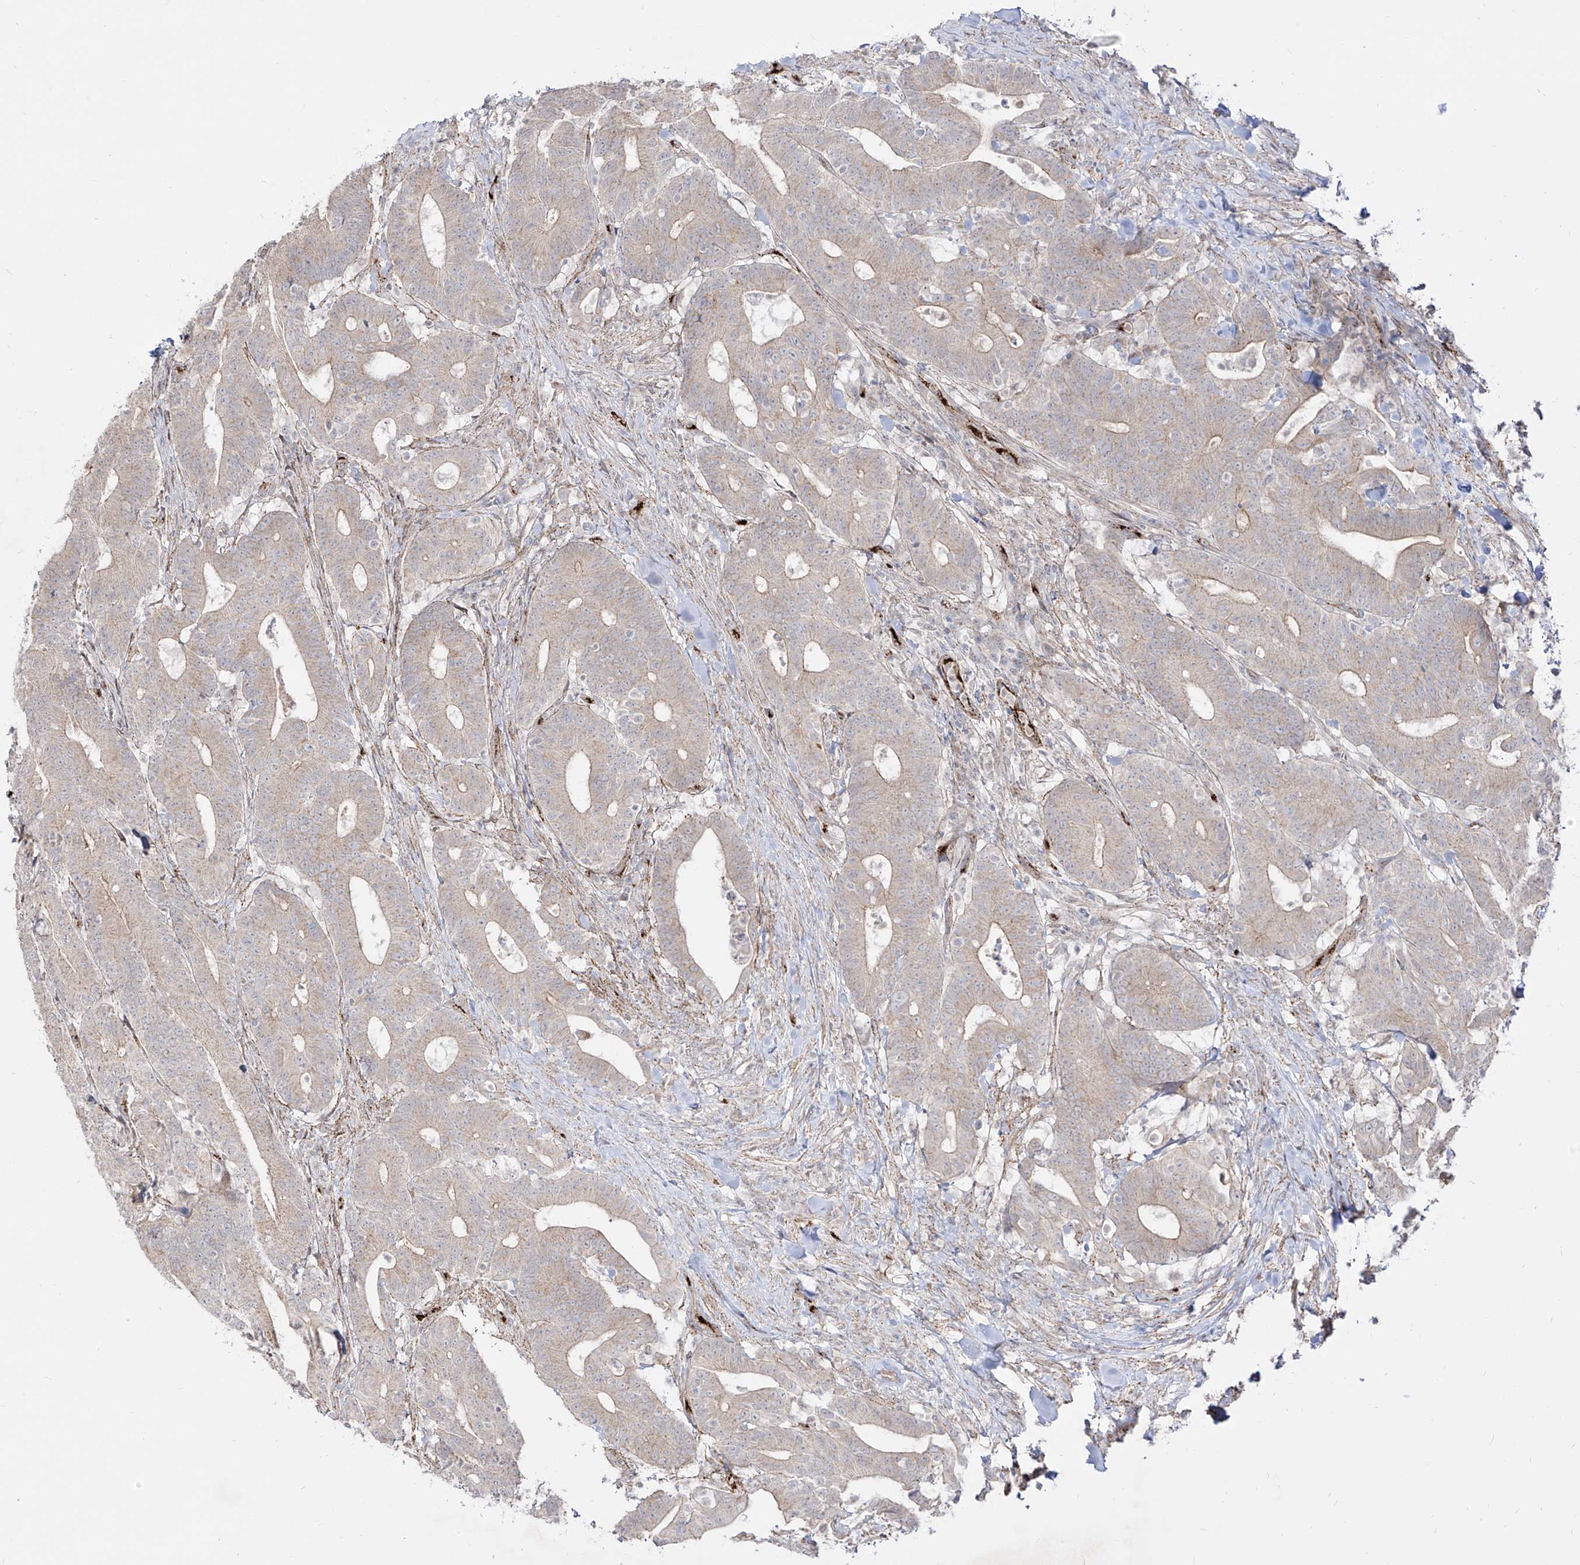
{"staining": {"intensity": "weak", "quantity": "<25%", "location": "cytoplasmic/membranous"}, "tissue": "colorectal cancer", "cell_type": "Tumor cells", "image_type": "cancer", "snomed": [{"axis": "morphology", "description": "Adenocarcinoma, NOS"}, {"axis": "topography", "description": "Colon"}], "caption": "A high-resolution image shows immunohistochemistry staining of colorectal cancer (adenocarcinoma), which displays no significant staining in tumor cells.", "gene": "ZGRF1", "patient": {"sex": "female", "age": 66}}